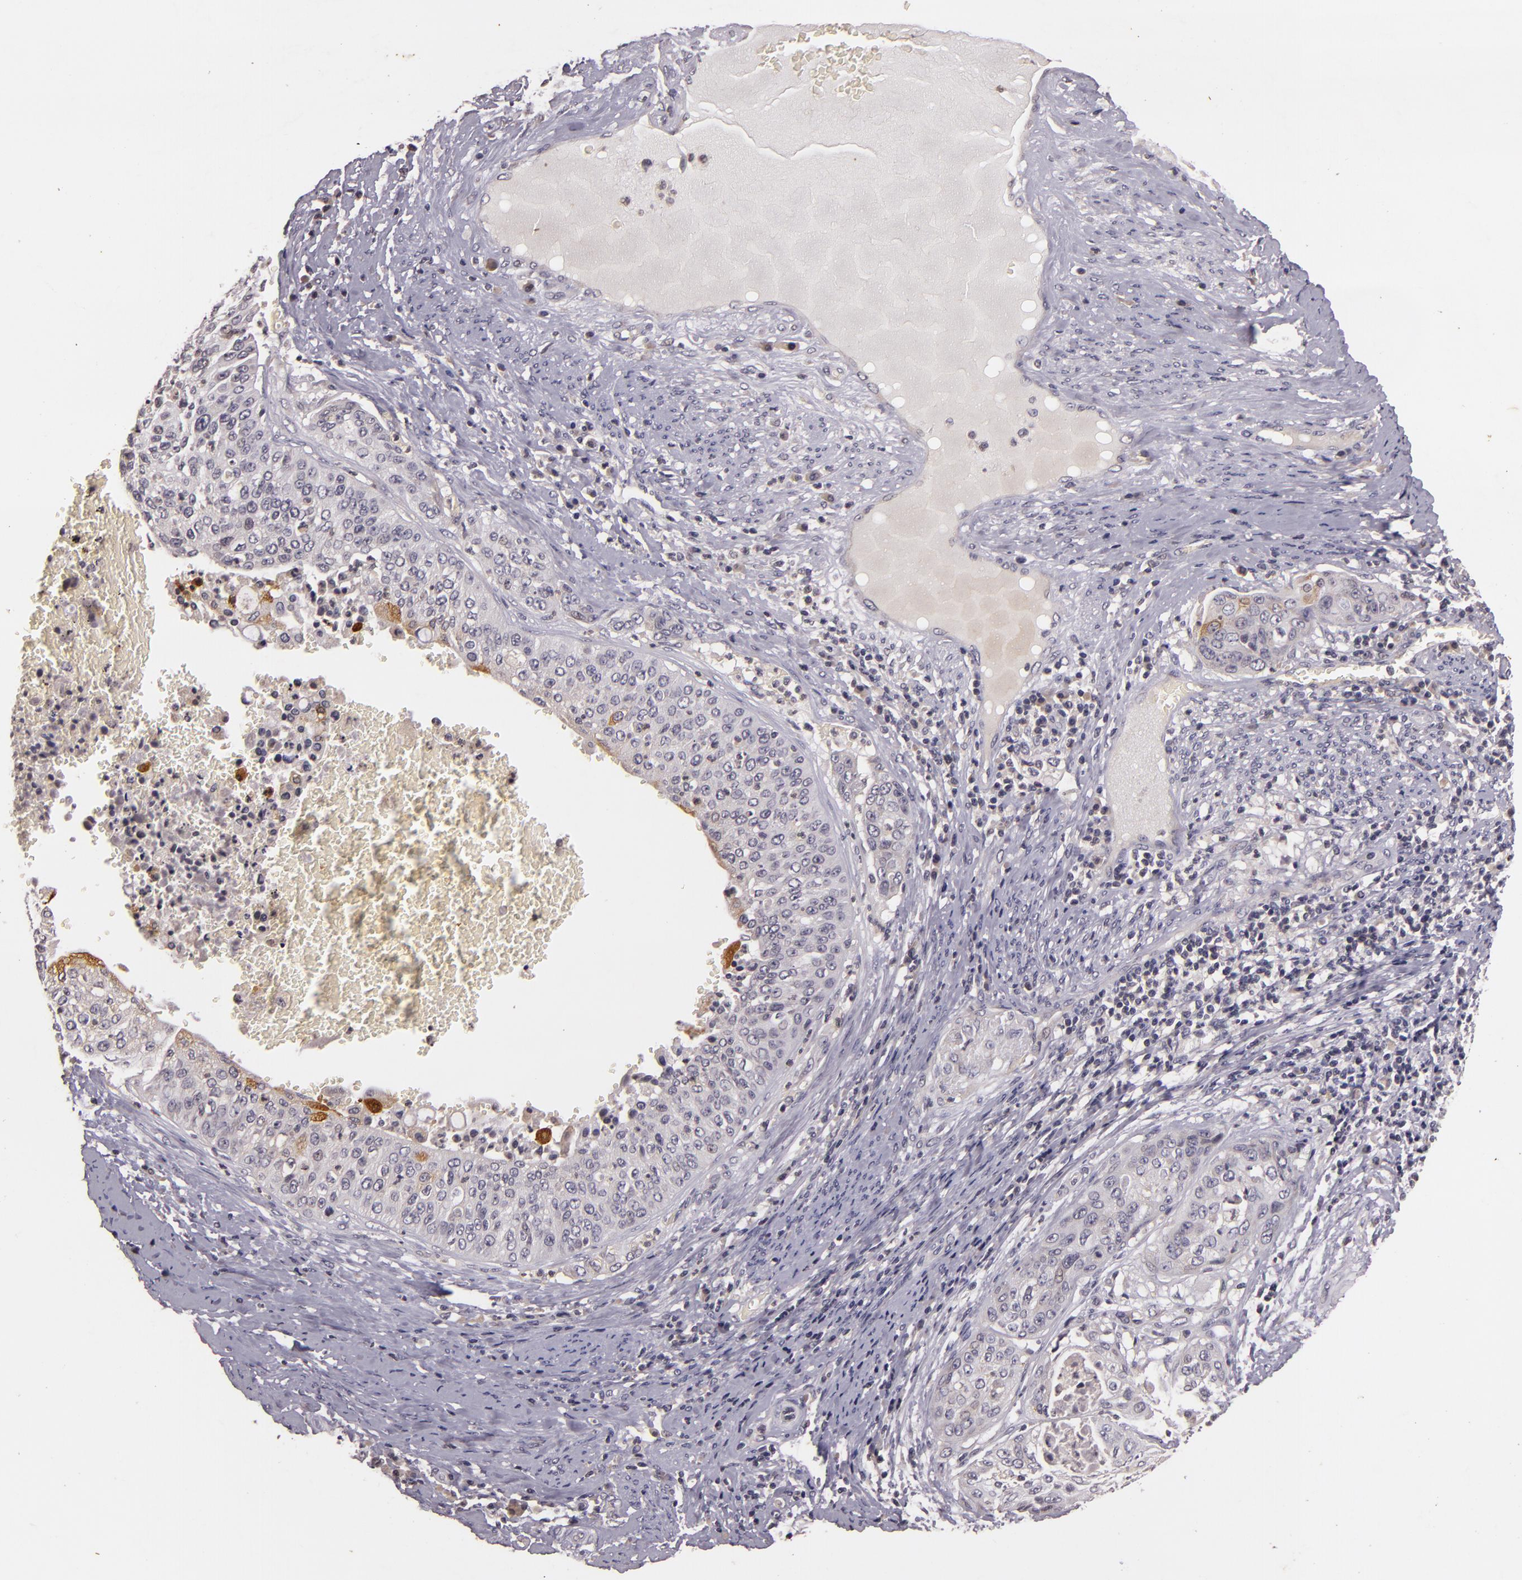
{"staining": {"intensity": "negative", "quantity": "none", "location": "none"}, "tissue": "cervical cancer", "cell_type": "Tumor cells", "image_type": "cancer", "snomed": [{"axis": "morphology", "description": "Squamous cell carcinoma, NOS"}, {"axis": "topography", "description": "Cervix"}], "caption": "Immunohistochemical staining of cervical cancer shows no significant staining in tumor cells.", "gene": "TFF1", "patient": {"sex": "female", "age": 41}}